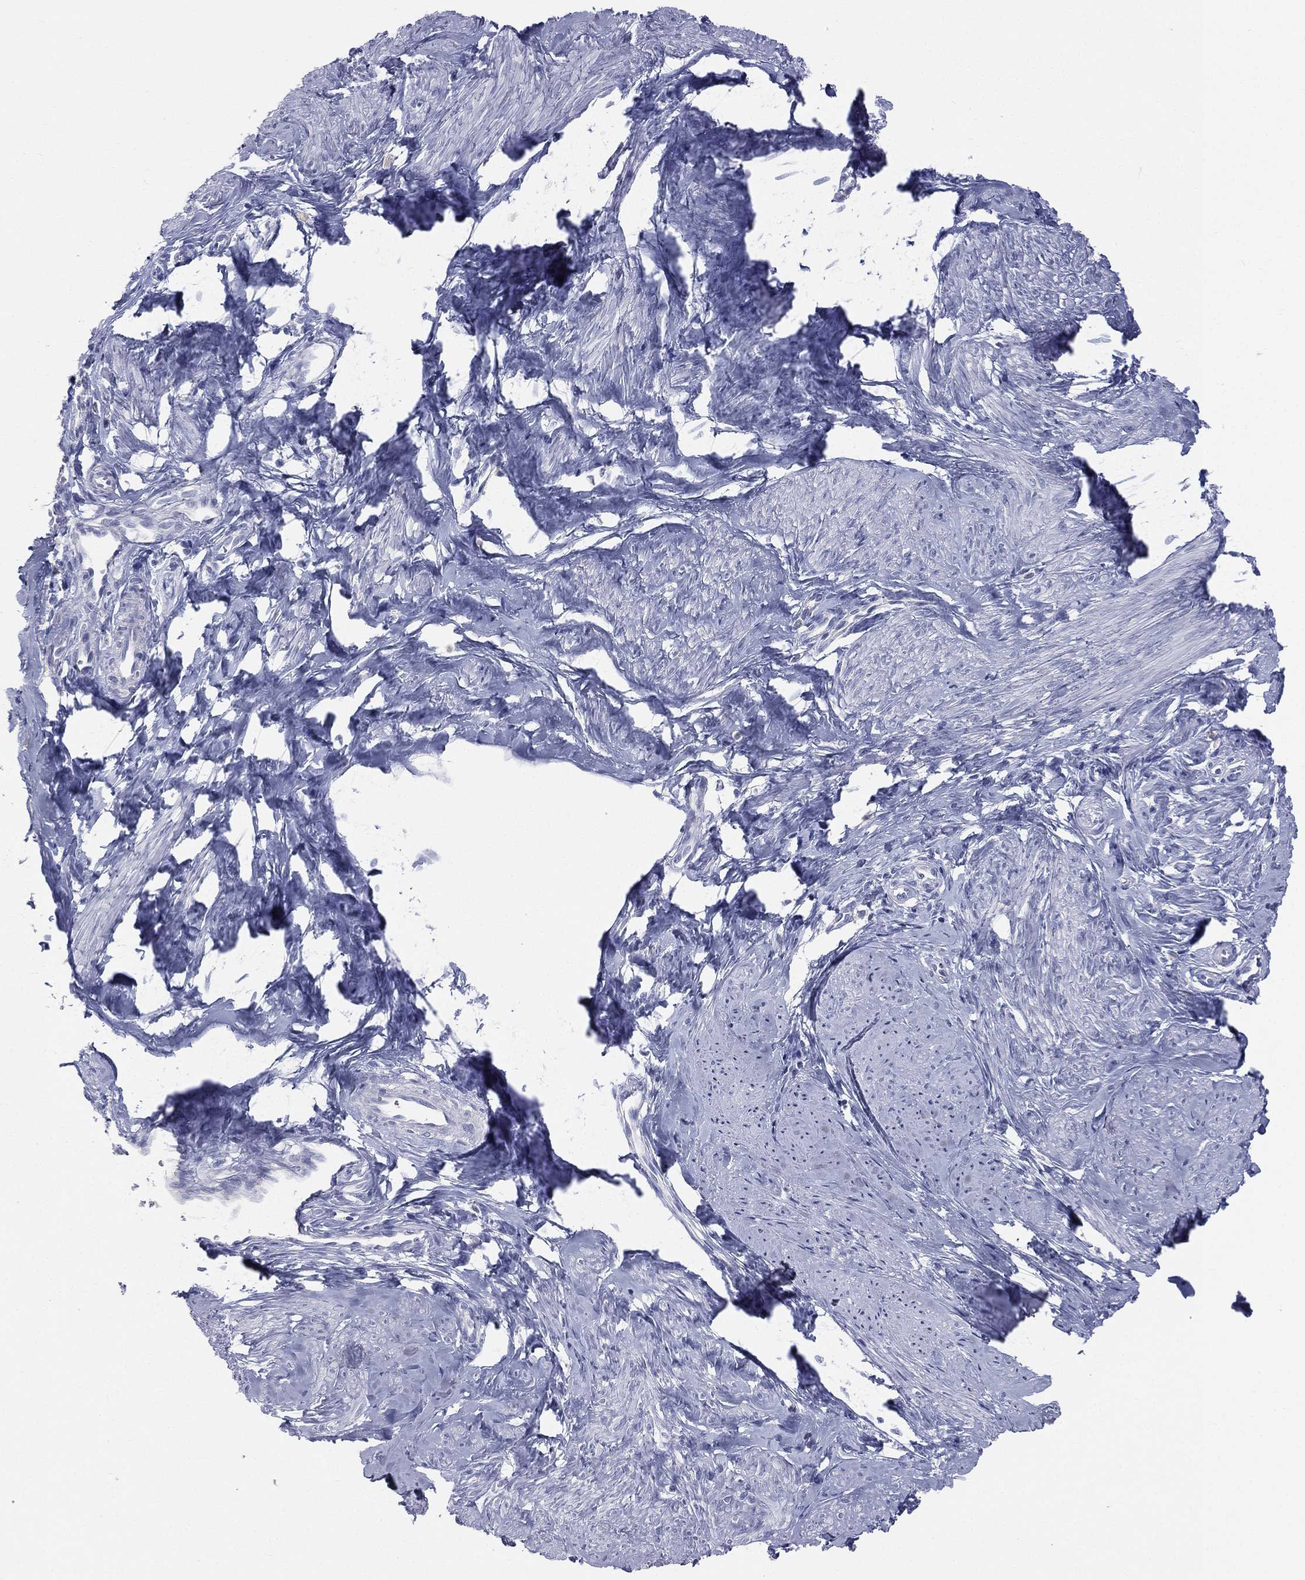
{"staining": {"intensity": "negative", "quantity": "none", "location": "none"}, "tissue": "smooth muscle", "cell_type": "Smooth muscle cells", "image_type": "normal", "snomed": [{"axis": "morphology", "description": "Normal tissue, NOS"}, {"axis": "topography", "description": "Smooth muscle"}], "caption": "An IHC micrograph of normal smooth muscle is shown. There is no staining in smooth muscle cells of smooth muscle. The staining was performed using DAB to visualize the protein expression in brown, while the nuclei were stained in blue with hematoxylin (Magnification: 20x).", "gene": "STK31", "patient": {"sex": "female", "age": 48}}